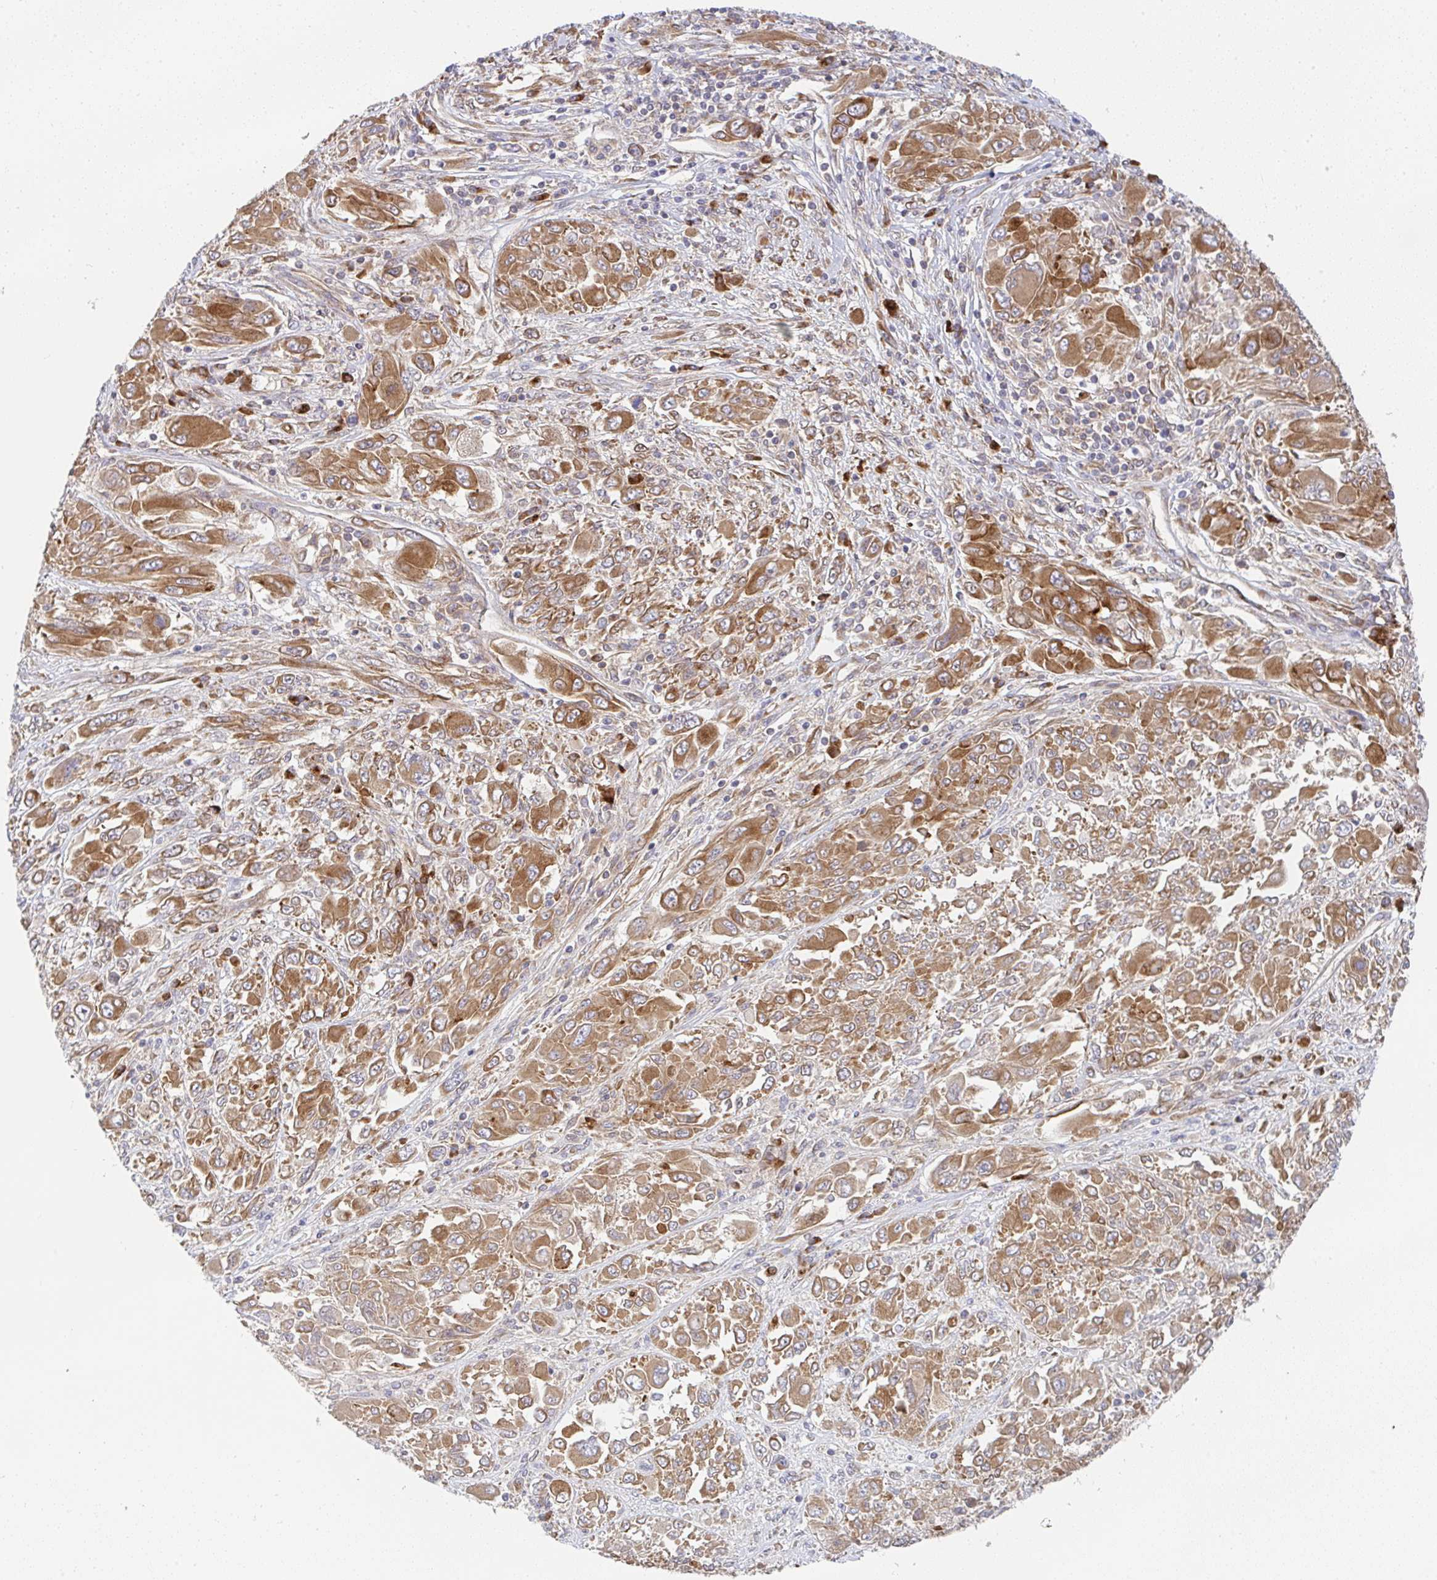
{"staining": {"intensity": "moderate", "quantity": ">75%", "location": "cytoplasmic/membranous"}, "tissue": "melanoma", "cell_type": "Tumor cells", "image_type": "cancer", "snomed": [{"axis": "morphology", "description": "Malignant melanoma, NOS"}, {"axis": "topography", "description": "Skin"}], "caption": "Protein staining reveals moderate cytoplasmic/membranous staining in approximately >75% of tumor cells in malignant melanoma. The staining was performed using DAB (3,3'-diaminobenzidine), with brown indicating positive protein expression. Nuclei are stained blue with hematoxylin.", "gene": "DERL2", "patient": {"sex": "female", "age": 91}}